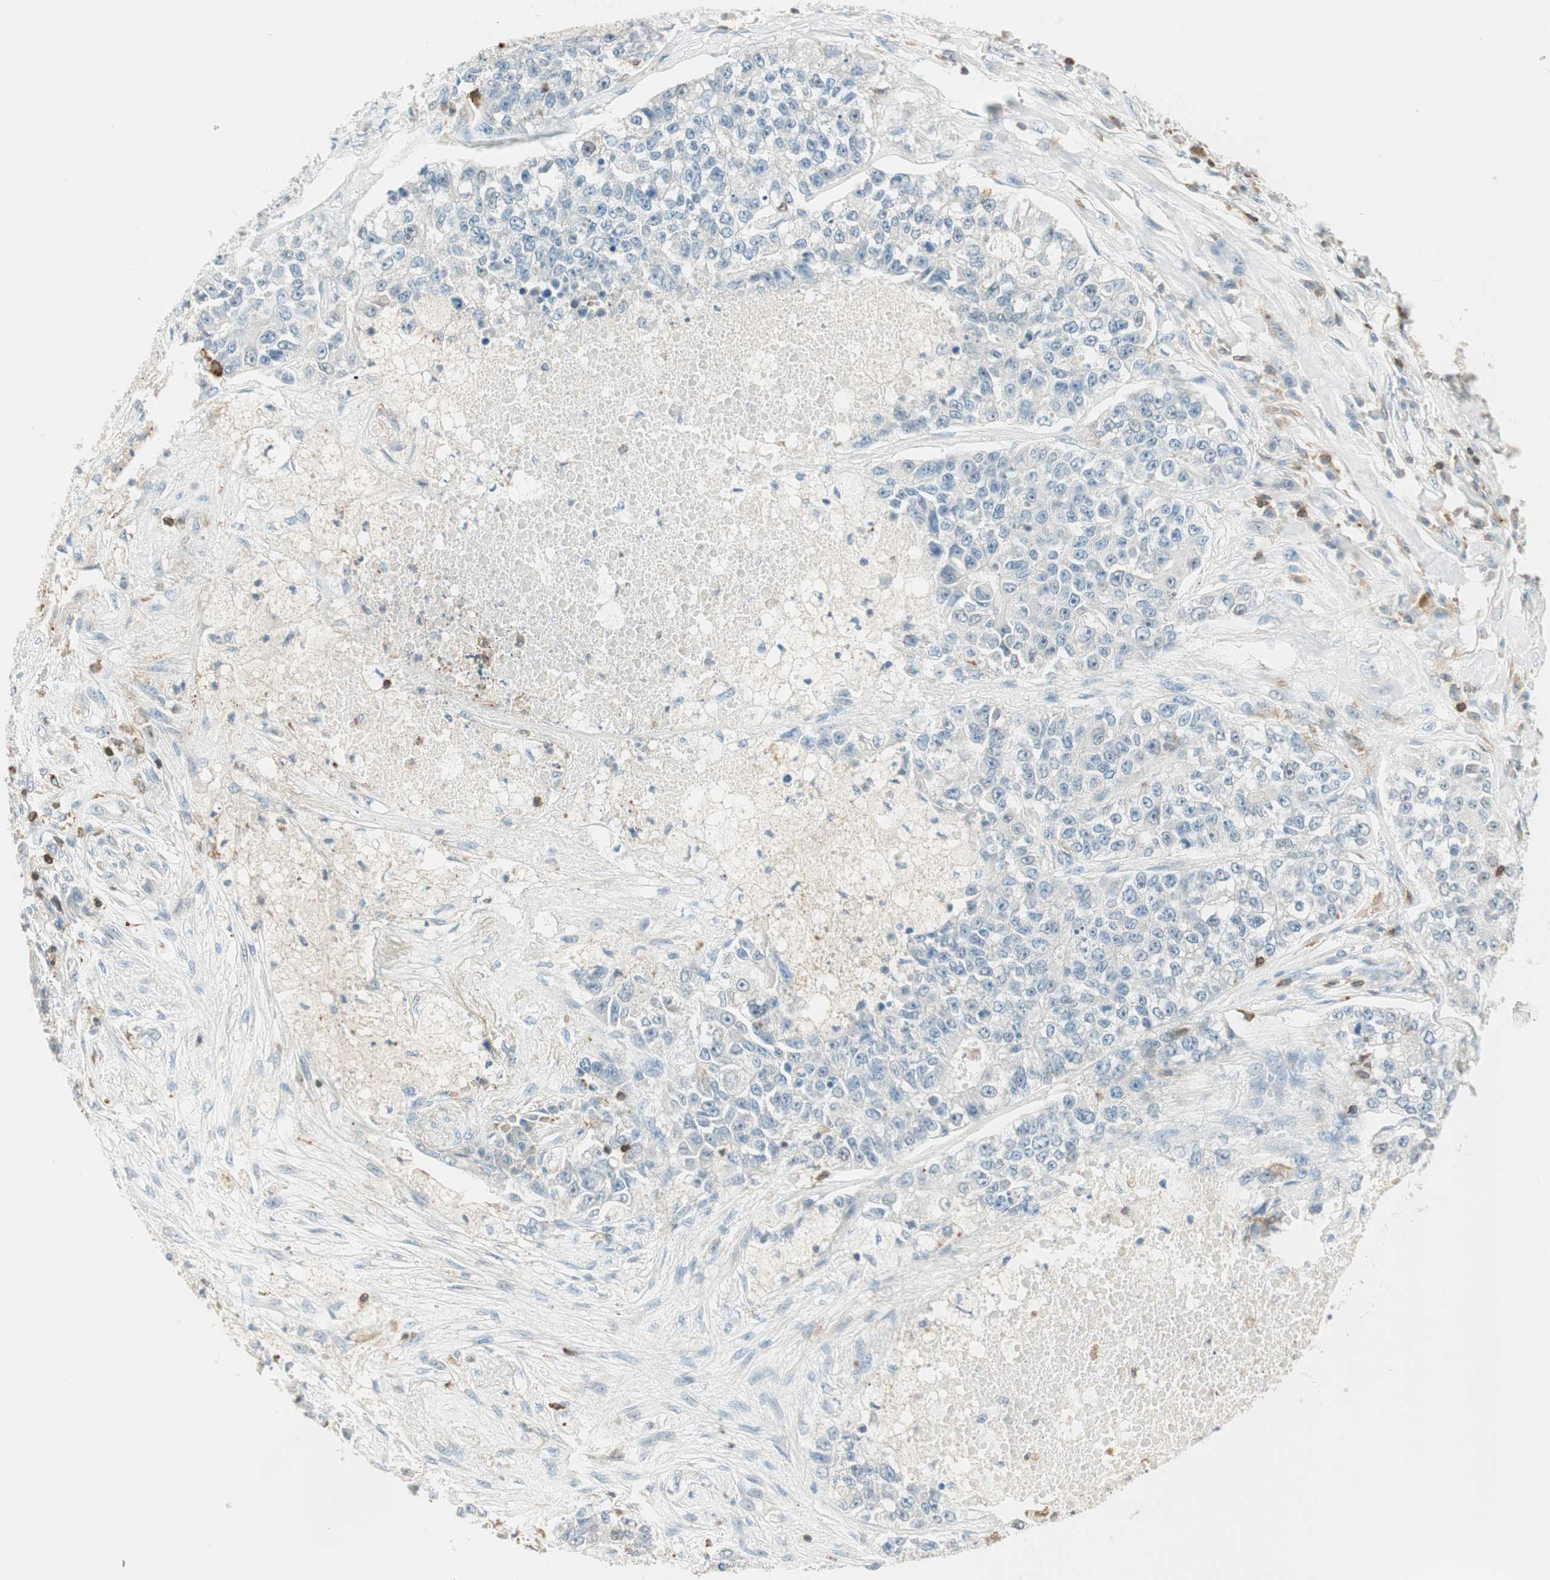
{"staining": {"intensity": "negative", "quantity": "none", "location": "none"}, "tissue": "lung cancer", "cell_type": "Tumor cells", "image_type": "cancer", "snomed": [{"axis": "morphology", "description": "Adenocarcinoma, NOS"}, {"axis": "topography", "description": "Lung"}], "caption": "Immunohistochemistry (IHC) histopathology image of neoplastic tissue: adenocarcinoma (lung) stained with DAB shows no significant protein staining in tumor cells.", "gene": "HPGD", "patient": {"sex": "male", "age": 49}}